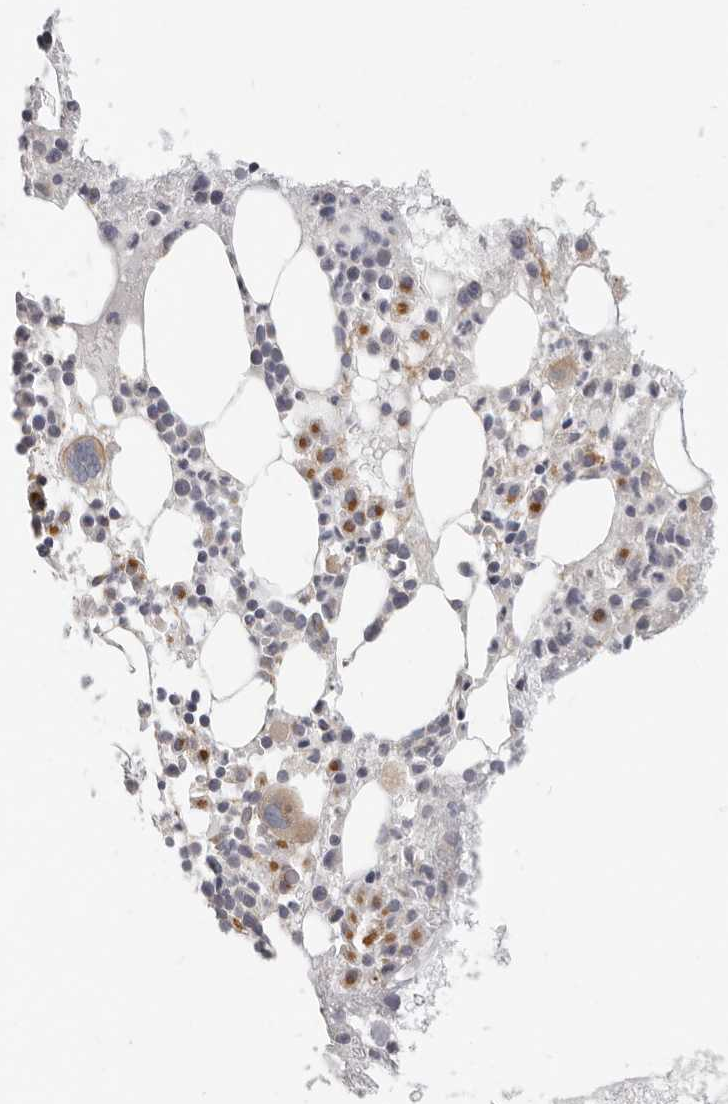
{"staining": {"intensity": "moderate", "quantity": "25%-75%", "location": "cytoplasmic/membranous"}, "tissue": "bone marrow", "cell_type": "Hematopoietic cells", "image_type": "normal", "snomed": [{"axis": "morphology", "description": "Normal tissue, NOS"}, {"axis": "topography", "description": "Bone marrow"}], "caption": "An image of human bone marrow stained for a protein reveals moderate cytoplasmic/membranous brown staining in hematopoietic cells.", "gene": "RABAC1", "patient": {"sex": "female", "age": 52}}